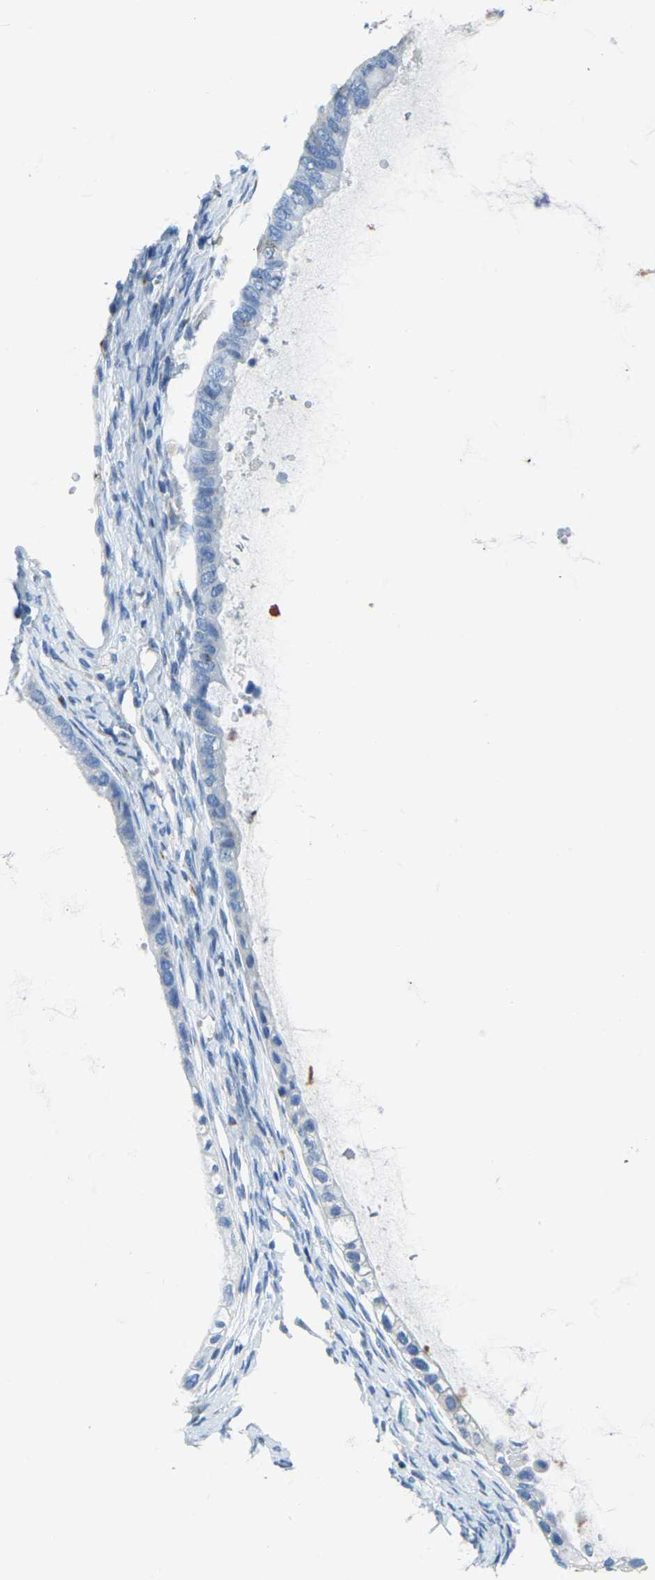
{"staining": {"intensity": "negative", "quantity": "none", "location": "none"}, "tissue": "ovarian cancer", "cell_type": "Tumor cells", "image_type": "cancer", "snomed": [{"axis": "morphology", "description": "Cystadenocarcinoma, mucinous, NOS"}, {"axis": "topography", "description": "Ovary"}], "caption": "This is a photomicrograph of IHC staining of ovarian cancer (mucinous cystadenocarcinoma), which shows no staining in tumor cells. Brightfield microscopy of immunohistochemistry (IHC) stained with DAB (3,3'-diaminobenzidine) (brown) and hematoxylin (blue), captured at high magnification.", "gene": "FAM174A", "patient": {"sex": "female", "age": 80}}